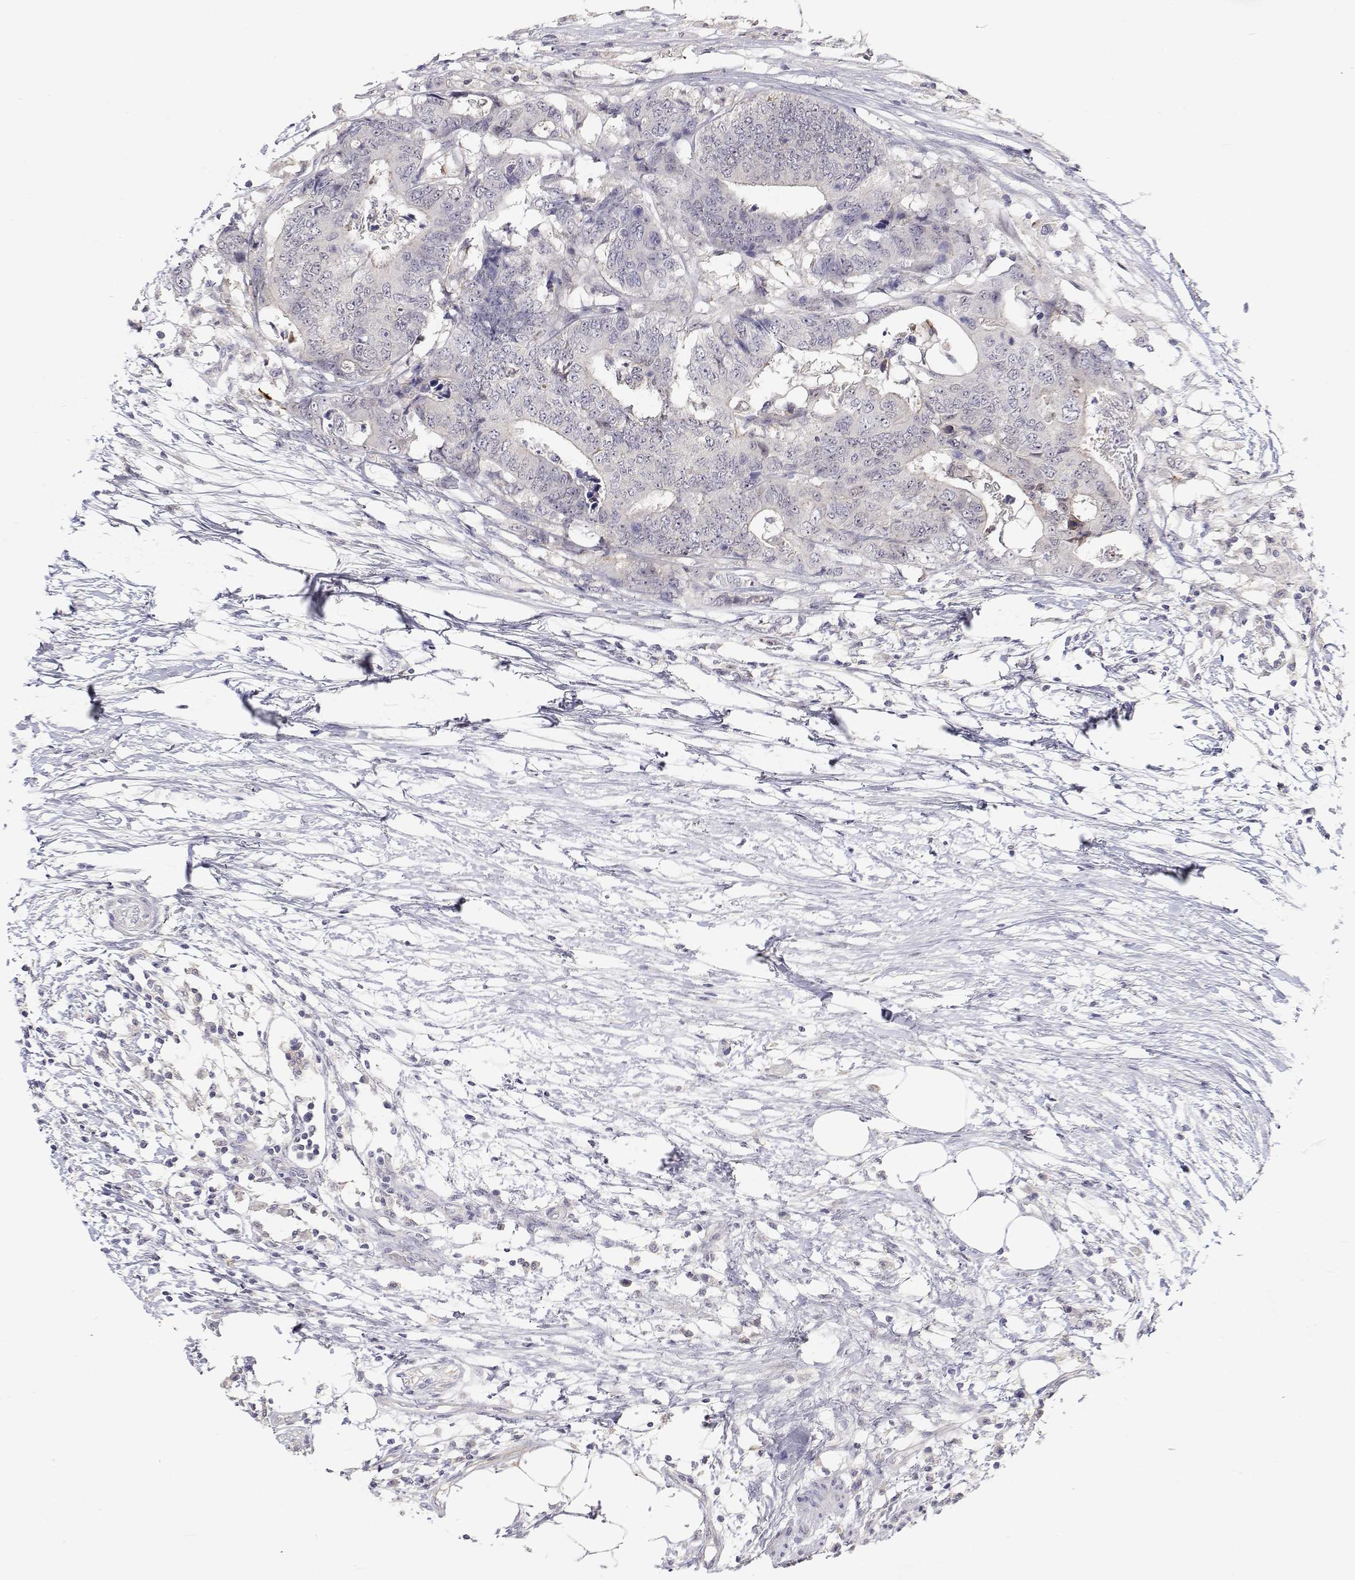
{"staining": {"intensity": "negative", "quantity": "none", "location": "none"}, "tissue": "colorectal cancer", "cell_type": "Tumor cells", "image_type": "cancer", "snomed": [{"axis": "morphology", "description": "Adenocarcinoma, NOS"}, {"axis": "topography", "description": "Colon"}], "caption": "Colorectal cancer (adenocarcinoma) was stained to show a protein in brown. There is no significant positivity in tumor cells. The staining was performed using DAB (3,3'-diaminobenzidine) to visualize the protein expression in brown, while the nuclei were stained in blue with hematoxylin (Magnification: 20x).", "gene": "MYPN", "patient": {"sex": "female", "age": 48}}